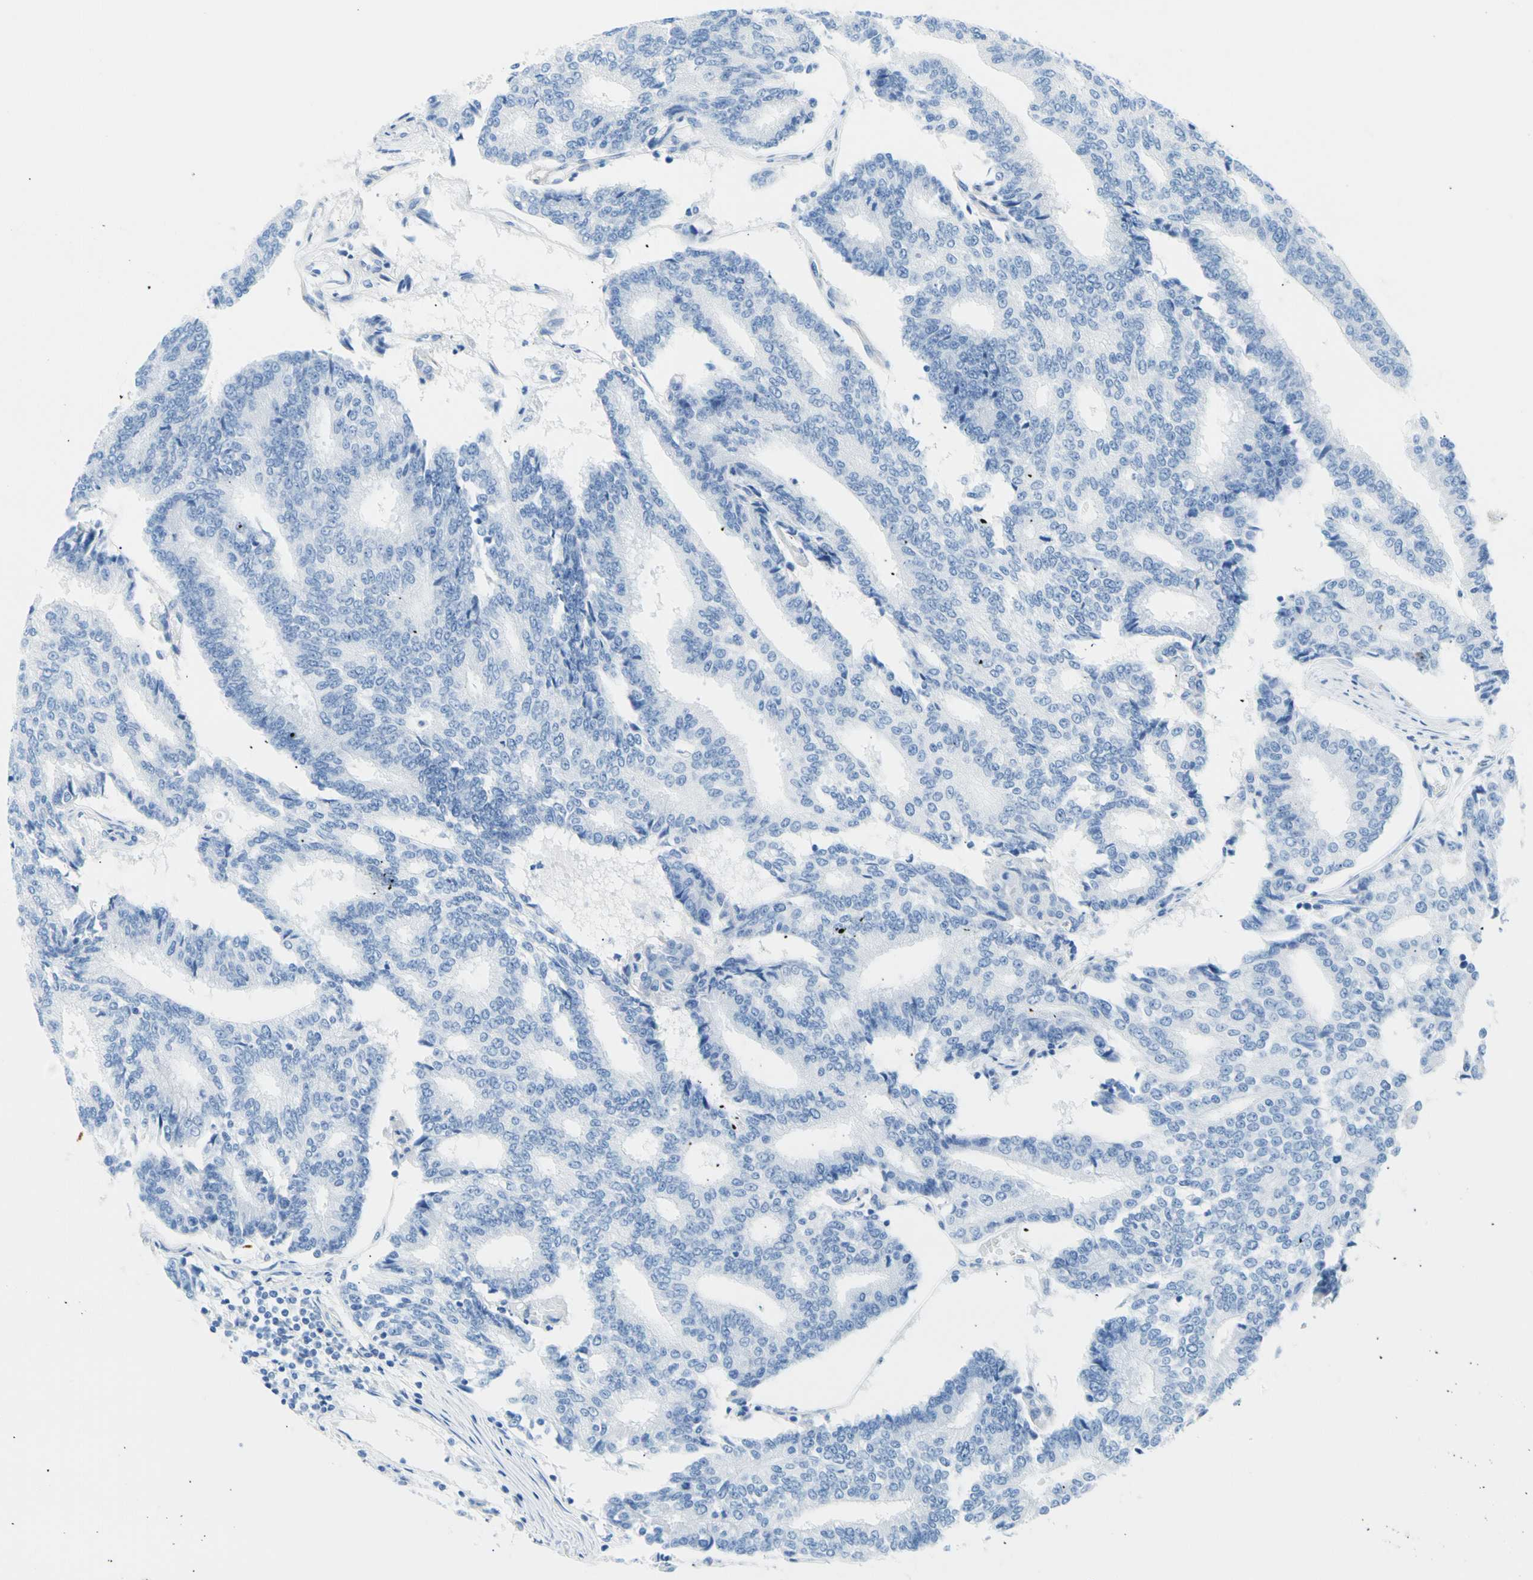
{"staining": {"intensity": "negative", "quantity": "none", "location": "none"}, "tissue": "prostate cancer", "cell_type": "Tumor cells", "image_type": "cancer", "snomed": [{"axis": "morphology", "description": "Adenocarcinoma, High grade"}, {"axis": "topography", "description": "Prostate"}], "caption": "Tumor cells show no significant positivity in prostate cancer (adenocarcinoma (high-grade)). Brightfield microscopy of IHC stained with DAB (3,3'-diaminobenzidine) (brown) and hematoxylin (blue), captured at high magnification.", "gene": "CEL", "patient": {"sex": "male", "age": 55}}